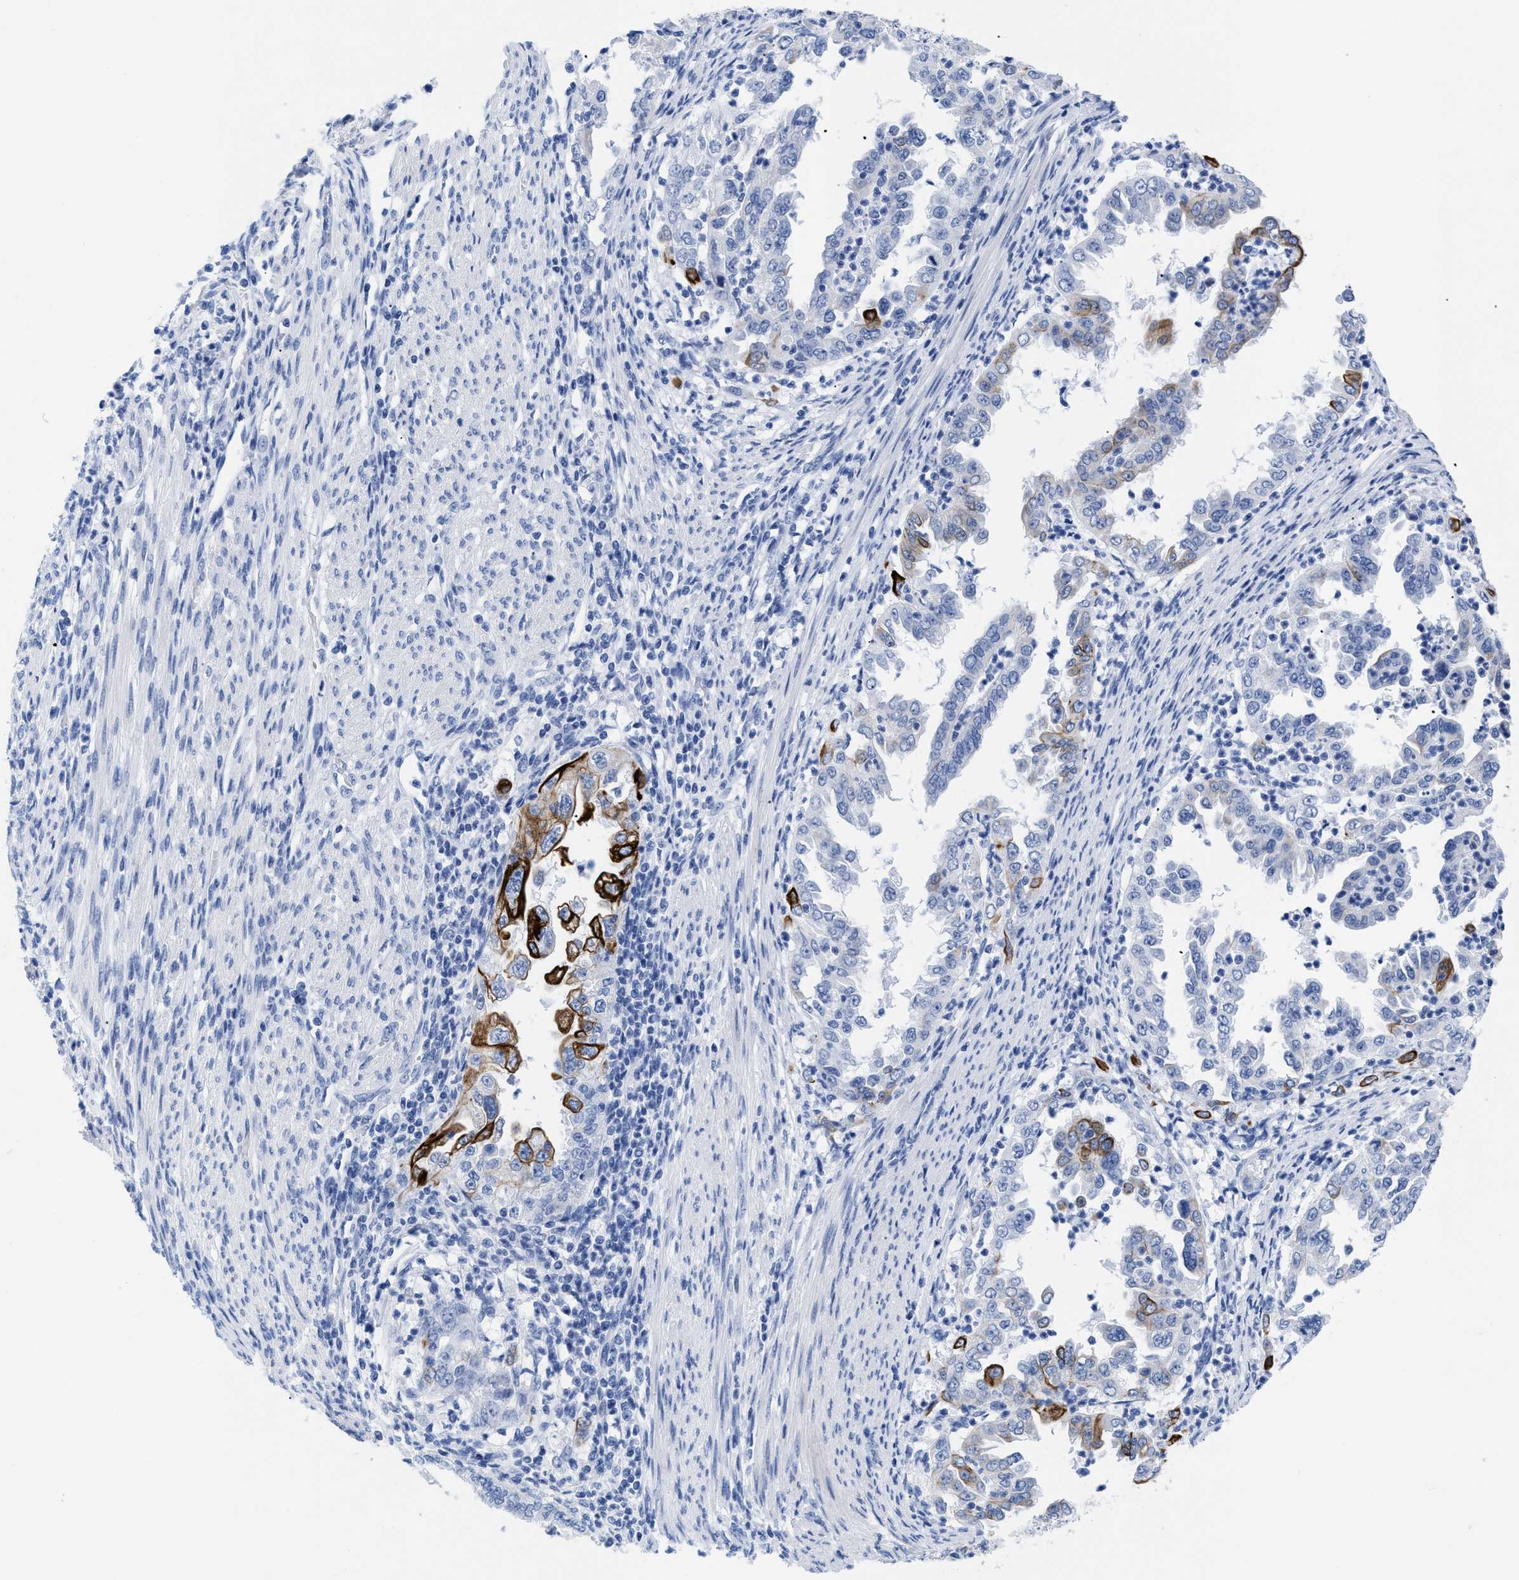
{"staining": {"intensity": "strong", "quantity": "<25%", "location": "cytoplasmic/membranous"}, "tissue": "endometrial cancer", "cell_type": "Tumor cells", "image_type": "cancer", "snomed": [{"axis": "morphology", "description": "Adenocarcinoma, NOS"}, {"axis": "topography", "description": "Endometrium"}], "caption": "Endometrial cancer stained with a brown dye shows strong cytoplasmic/membranous positive positivity in about <25% of tumor cells.", "gene": "DUSP26", "patient": {"sex": "female", "age": 85}}